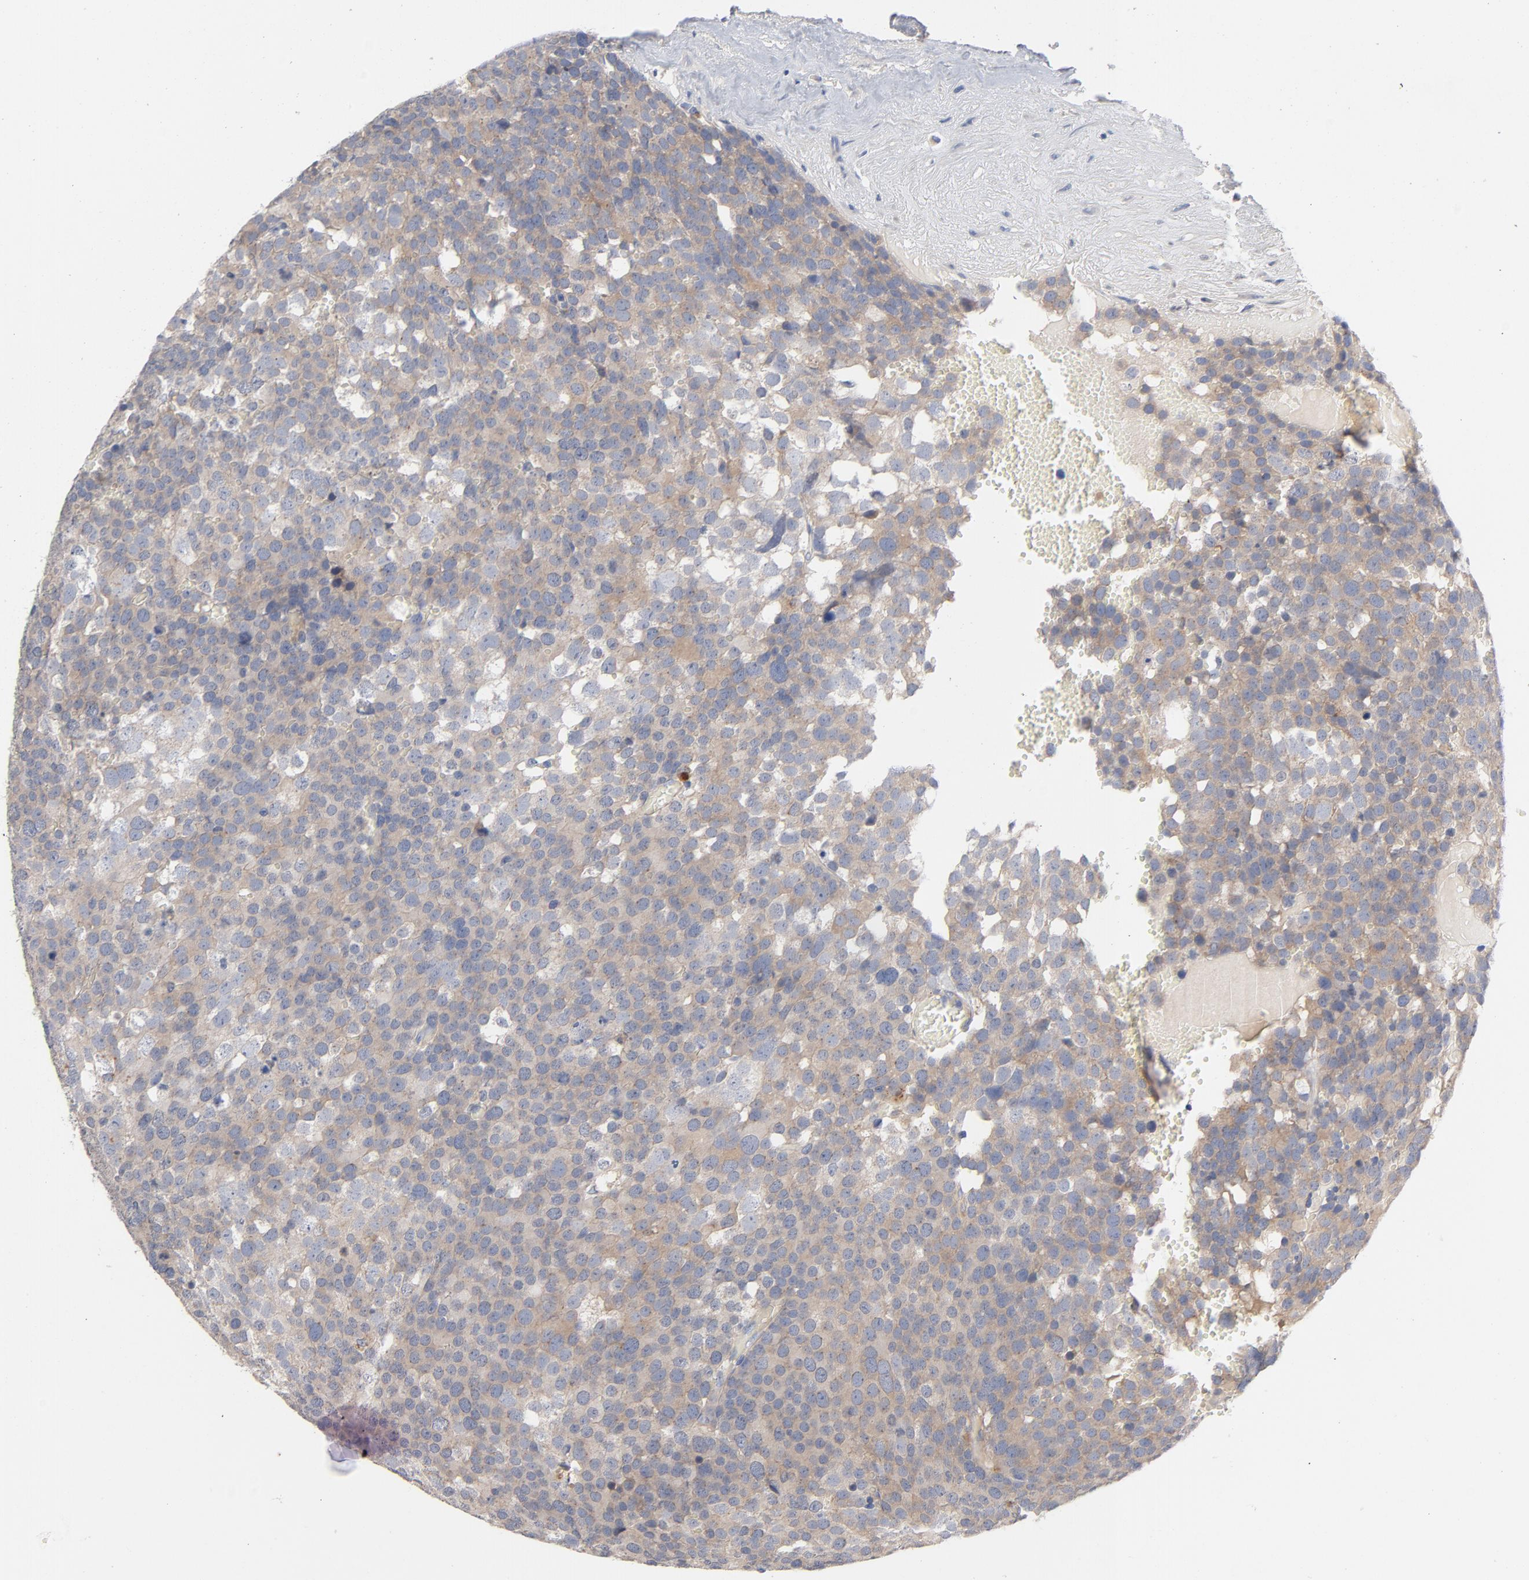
{"staining": {"intensity": "weak", "quantity": ">75%", "location": "cytoplasmic/membranous"}, "tissue": "testis cancer", "cell_type": "Tumor cells", "image_type": "cancer", "snomed": [{"axis": "morphology", "description": "Seminoma, NOS"}, {"axis": "topography", "description": "Testis"}], "caption": "The micrograph displays staining of testis seminoma, revealing weak cytoplasmic/membranous protein staining (brown color) within tumor cells. Nuclei are stained in blue.", "gene": "CCDC134", "patient": {"sex": "male", "age": 71}}